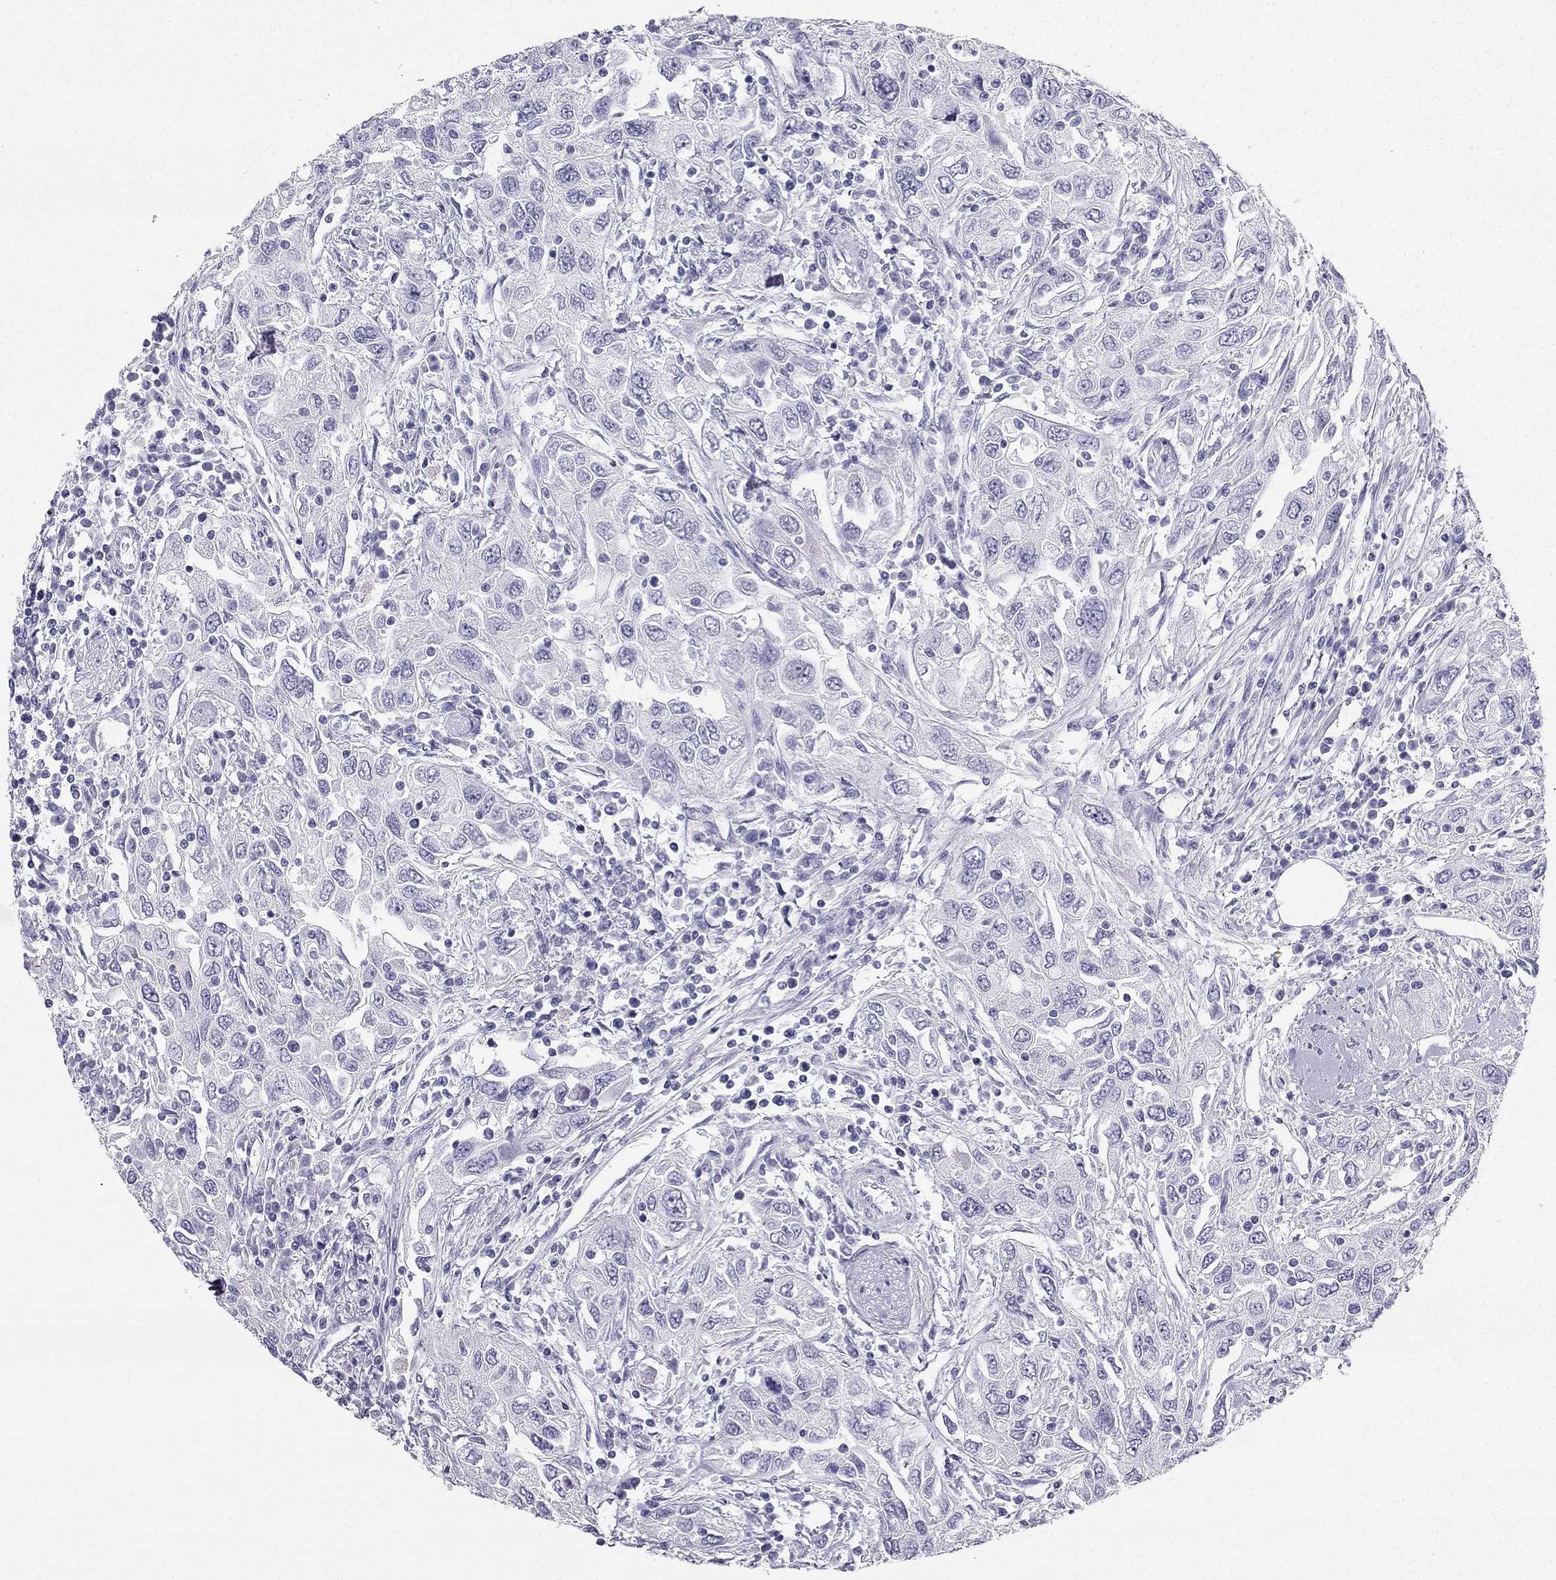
{"staining": {"intensity": "negative", "quantity": "none", "location": "none"}, "tissue": "urothelial cancer", "cell_type": "Tumor cells", "image_type": "cancer", "snomed": [{"axis": "morphology", "description": "Urothelial carcinoma, High grade"}, {"axis": "topography", "description": "Urinary bladder"}], "caption": "Tumor cells are negative for brown protein staining in high-grade urothelial carcinoma. Brightfield microscopy of immunohistochemistry stained with DAB (brown) and hematoxylin (blue), captured at high magnification.", "gene": "TFF3", "patient": {"sex": "male", "age": 76}}